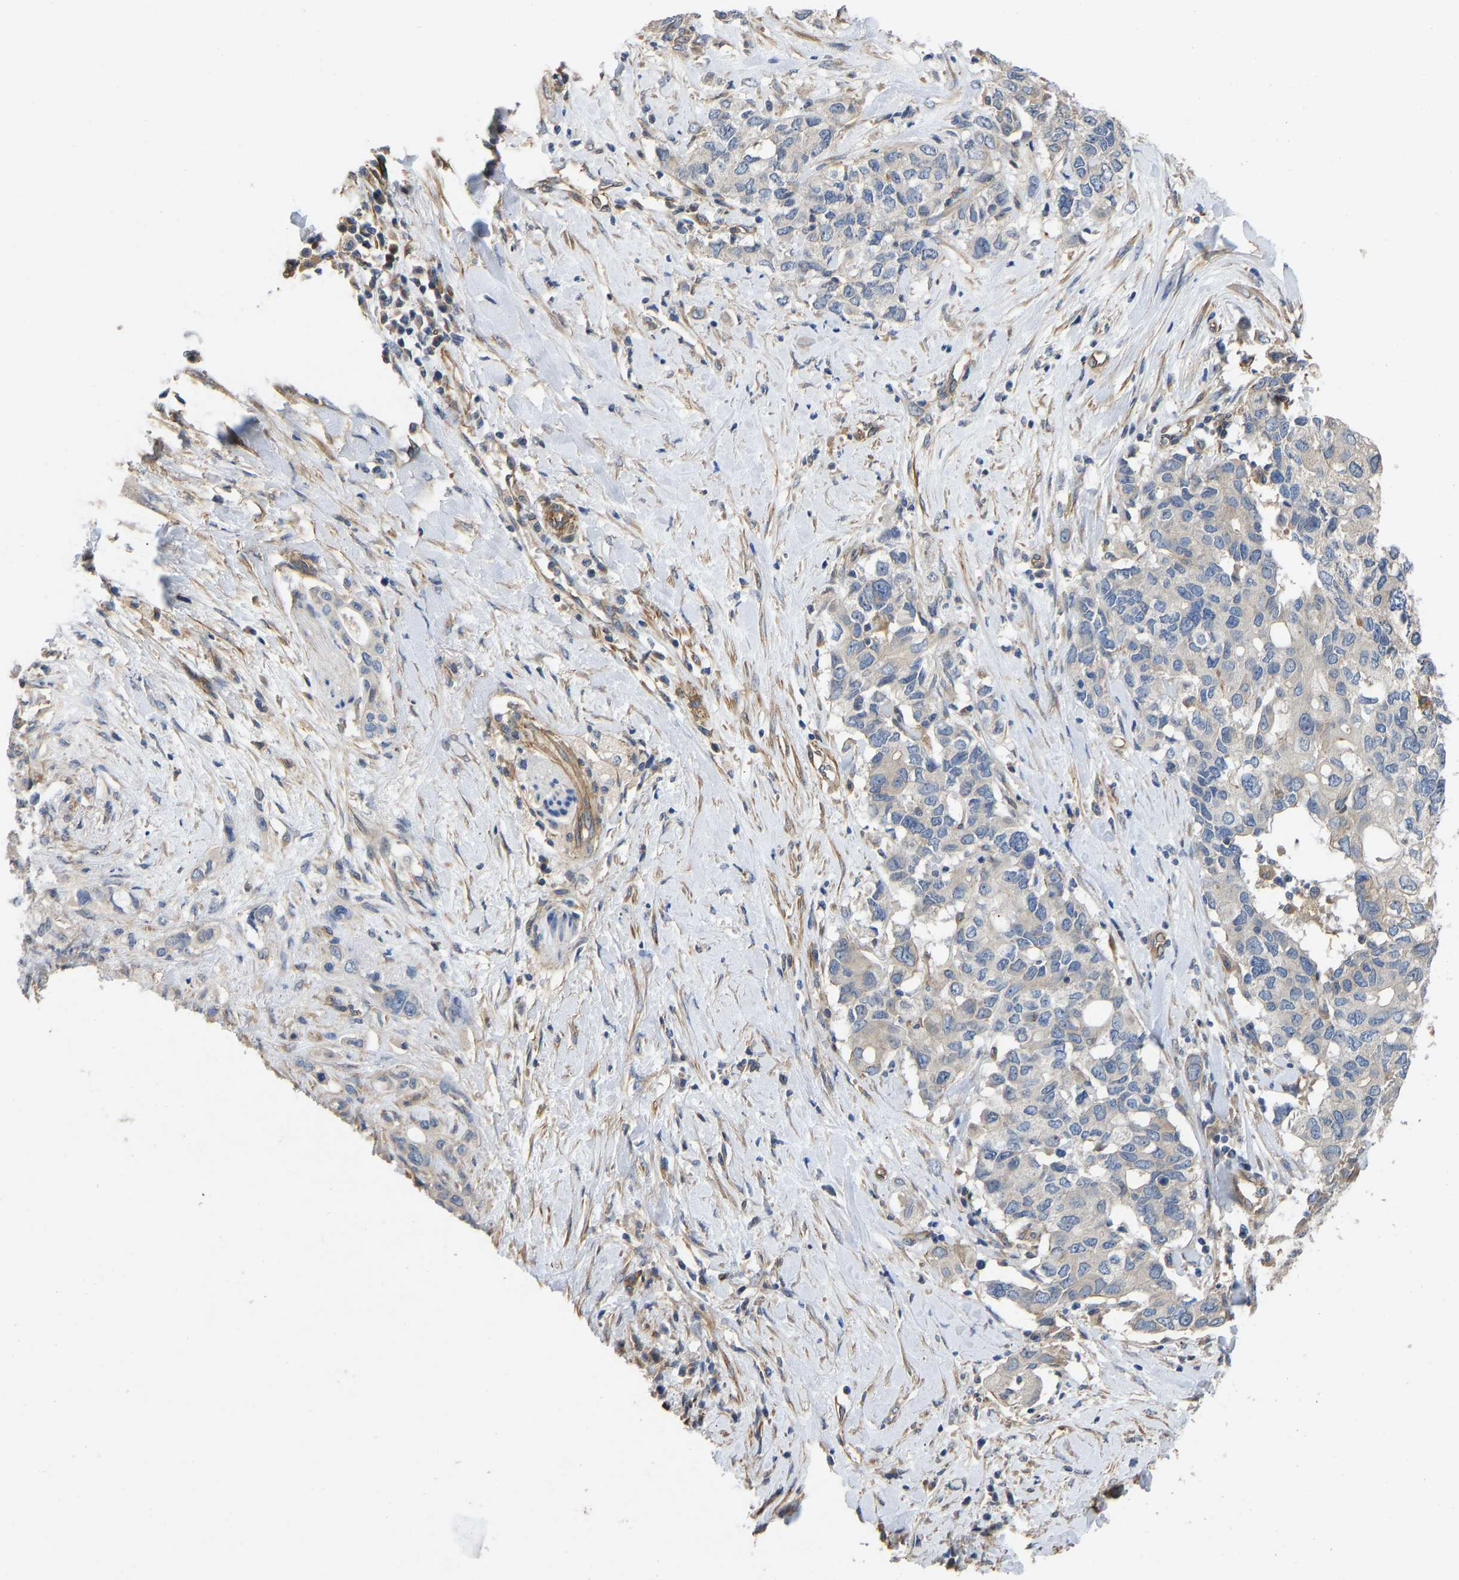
{"staining": {"intensity": "negative", "quantity": "none", "location": "none"}, "tissue": "pancreatic cancer", "cell_type": "Tumor cells", "image_type": "cancer", "snomed": [{"axis": "morphology", "description": "Adenocarcinoma, NOS"}, {"axis": "topography", "description": "Pancreas"}], "caption": "This is a image of immunohistochemistry (IHC) staining of pancreatic cancer (adenocarcinoma), which shows no positivity in tumor cells.", "gene": "ELMO2", "patient": {"sex": "female", "age": 56}}